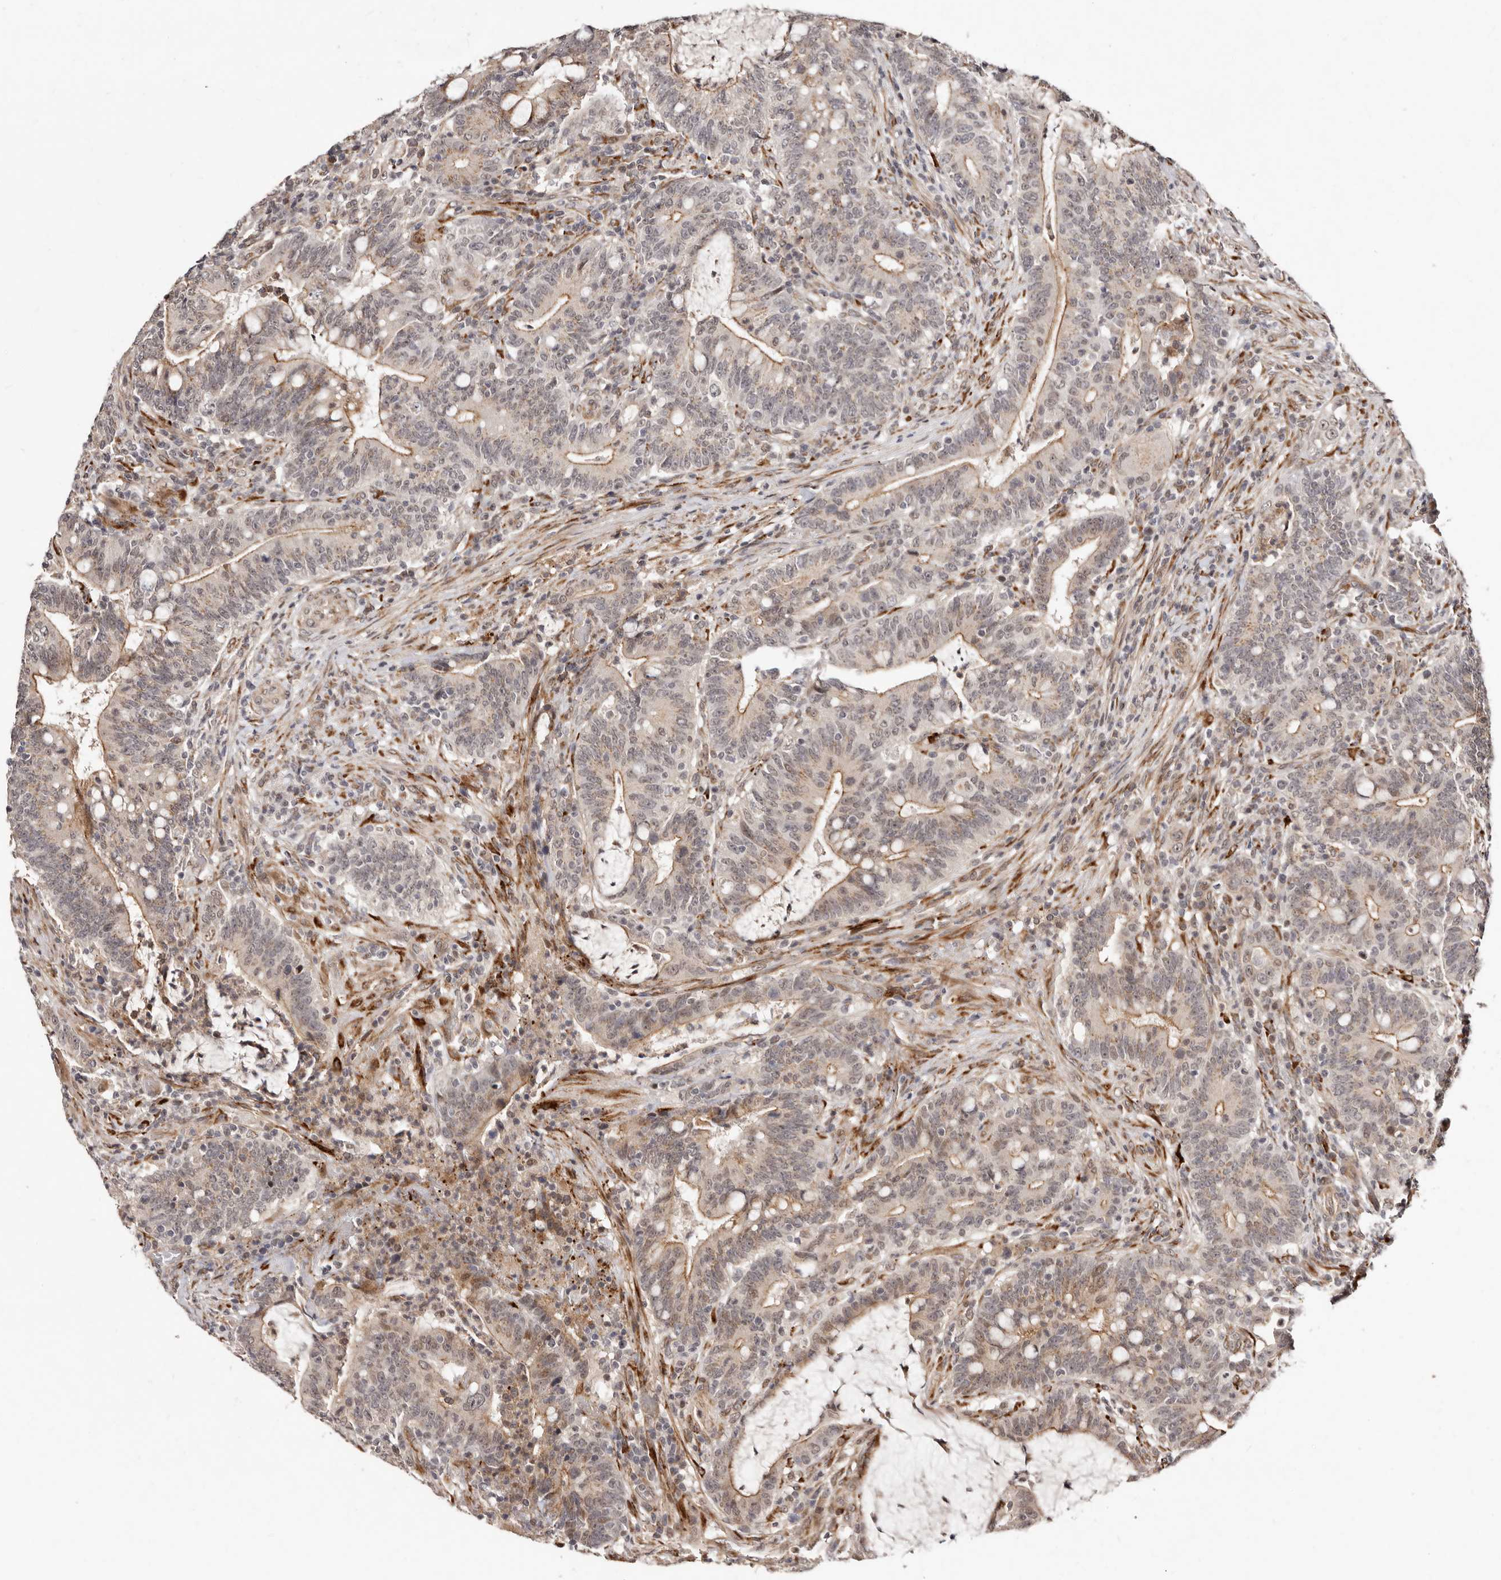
{"staining": {"intensity": "moderate", "quantity": "25%-75%", "location": "cytoplasmic/membranous,nuclear"}, "tissue": "colorectal cancer", "cell_type": "Tumor cells", "image_type": "cancer", "snomed": [{"axis": "morphology", "description": "Adenocarcinoma, NOS"}, {"axis": "topography", "description": "Colon"}], "caption": "Colorectal cancer (adenocarcinoma) tissue displays moderate cytoplasmic/membranous and nuclear staining in approximately 25%-75% of tumor cells", "gene": "SRCAP", "patient": {"sex": "female", "age": 66}}